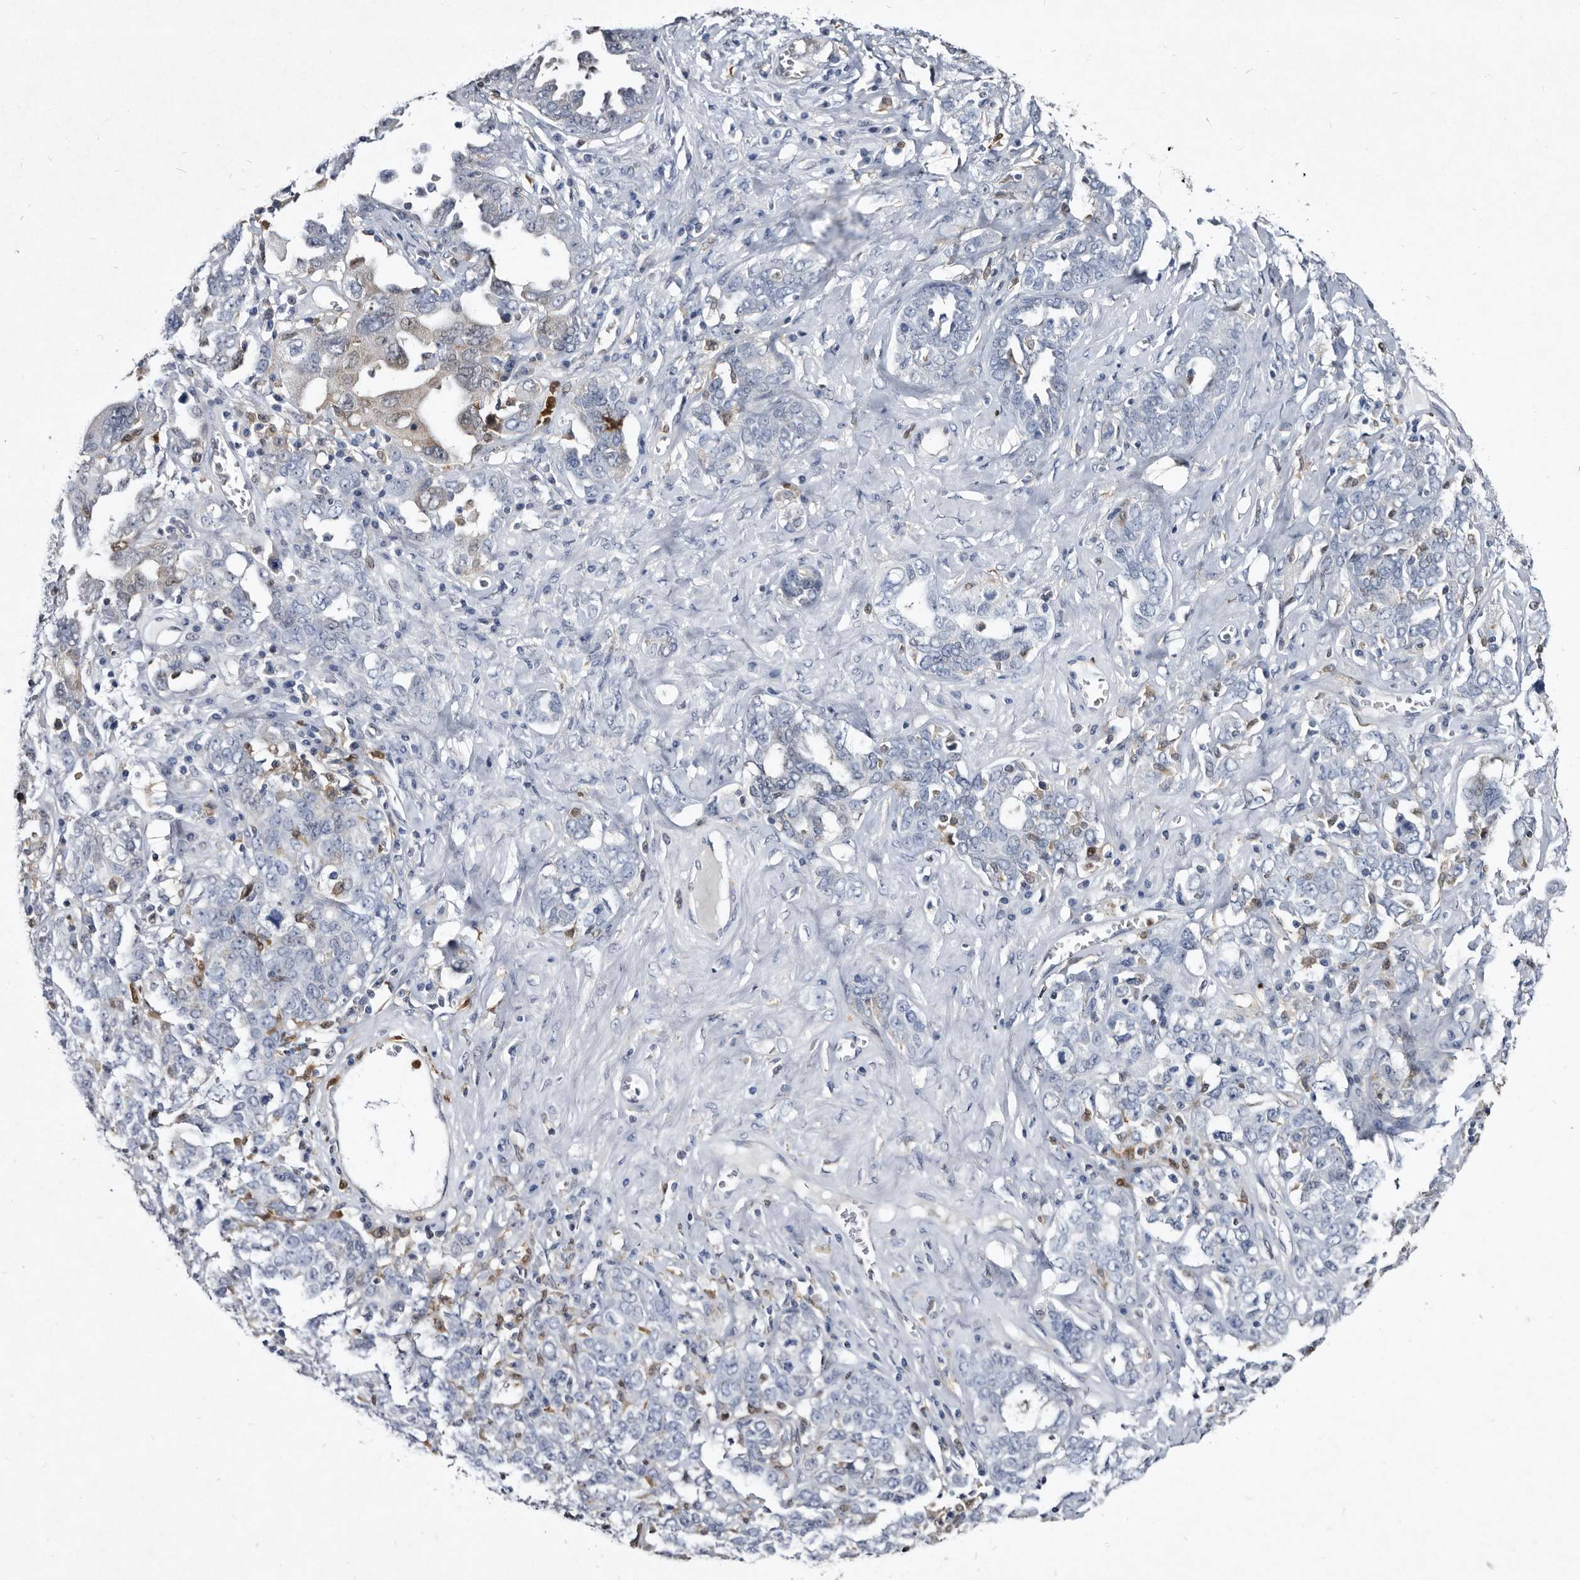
{"staining": {"intensity": "negative", "quantity": "none", "location": "none"}, "tissue": "ovarian cancer", "cell_type": "Tumor cells", "image_type": "cancer", "snomed": [{"axis": "morphology", "description": "Carcinoma, endometroid"}, {"axis": "topography", "description": "Ovary"}], "caption": "Immunohistochemical staining of ovarian cancer reveals no significant positivity in tumor cells.", "gene": "SERPINB8", "patient": {"sex": "female", "age": 62}}